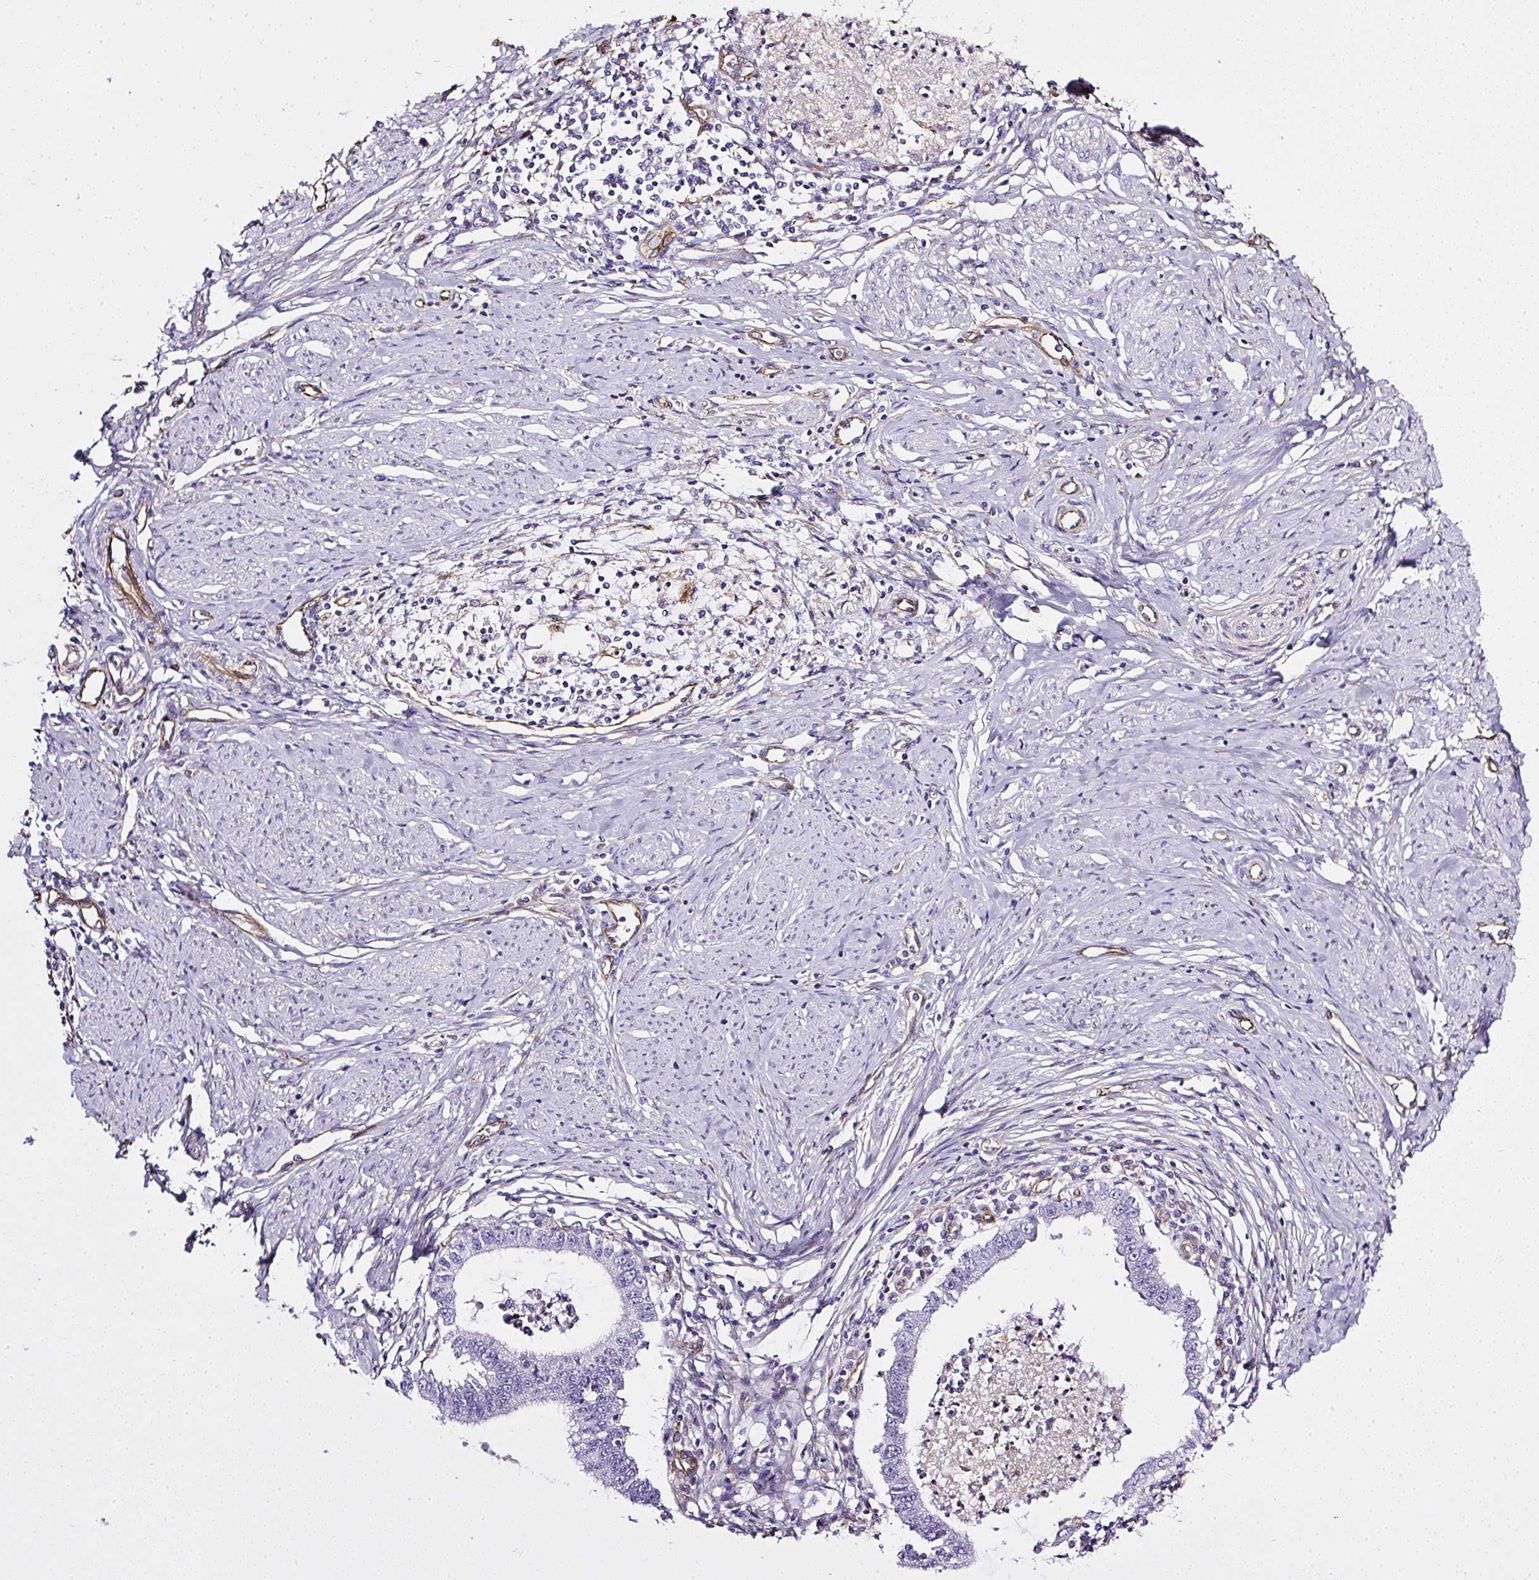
{"staining": {"intensity": "negative", "quantity": "none", "location": "none"}, "tissue": "cervical cancer", "cell_type": "Tumor cells", "image_type": "cancer", "snomed": [{"axis": "morphology", "description": "Adenocarcinoma, NOS"}, {"axis": "topography", "description": "Cervix"}], "caption": "Tumor cells show no significant protein staining in cervical adenocarcinoma.", "gene": "PLS1", "patient": {"sex": "female", "age": 36}}